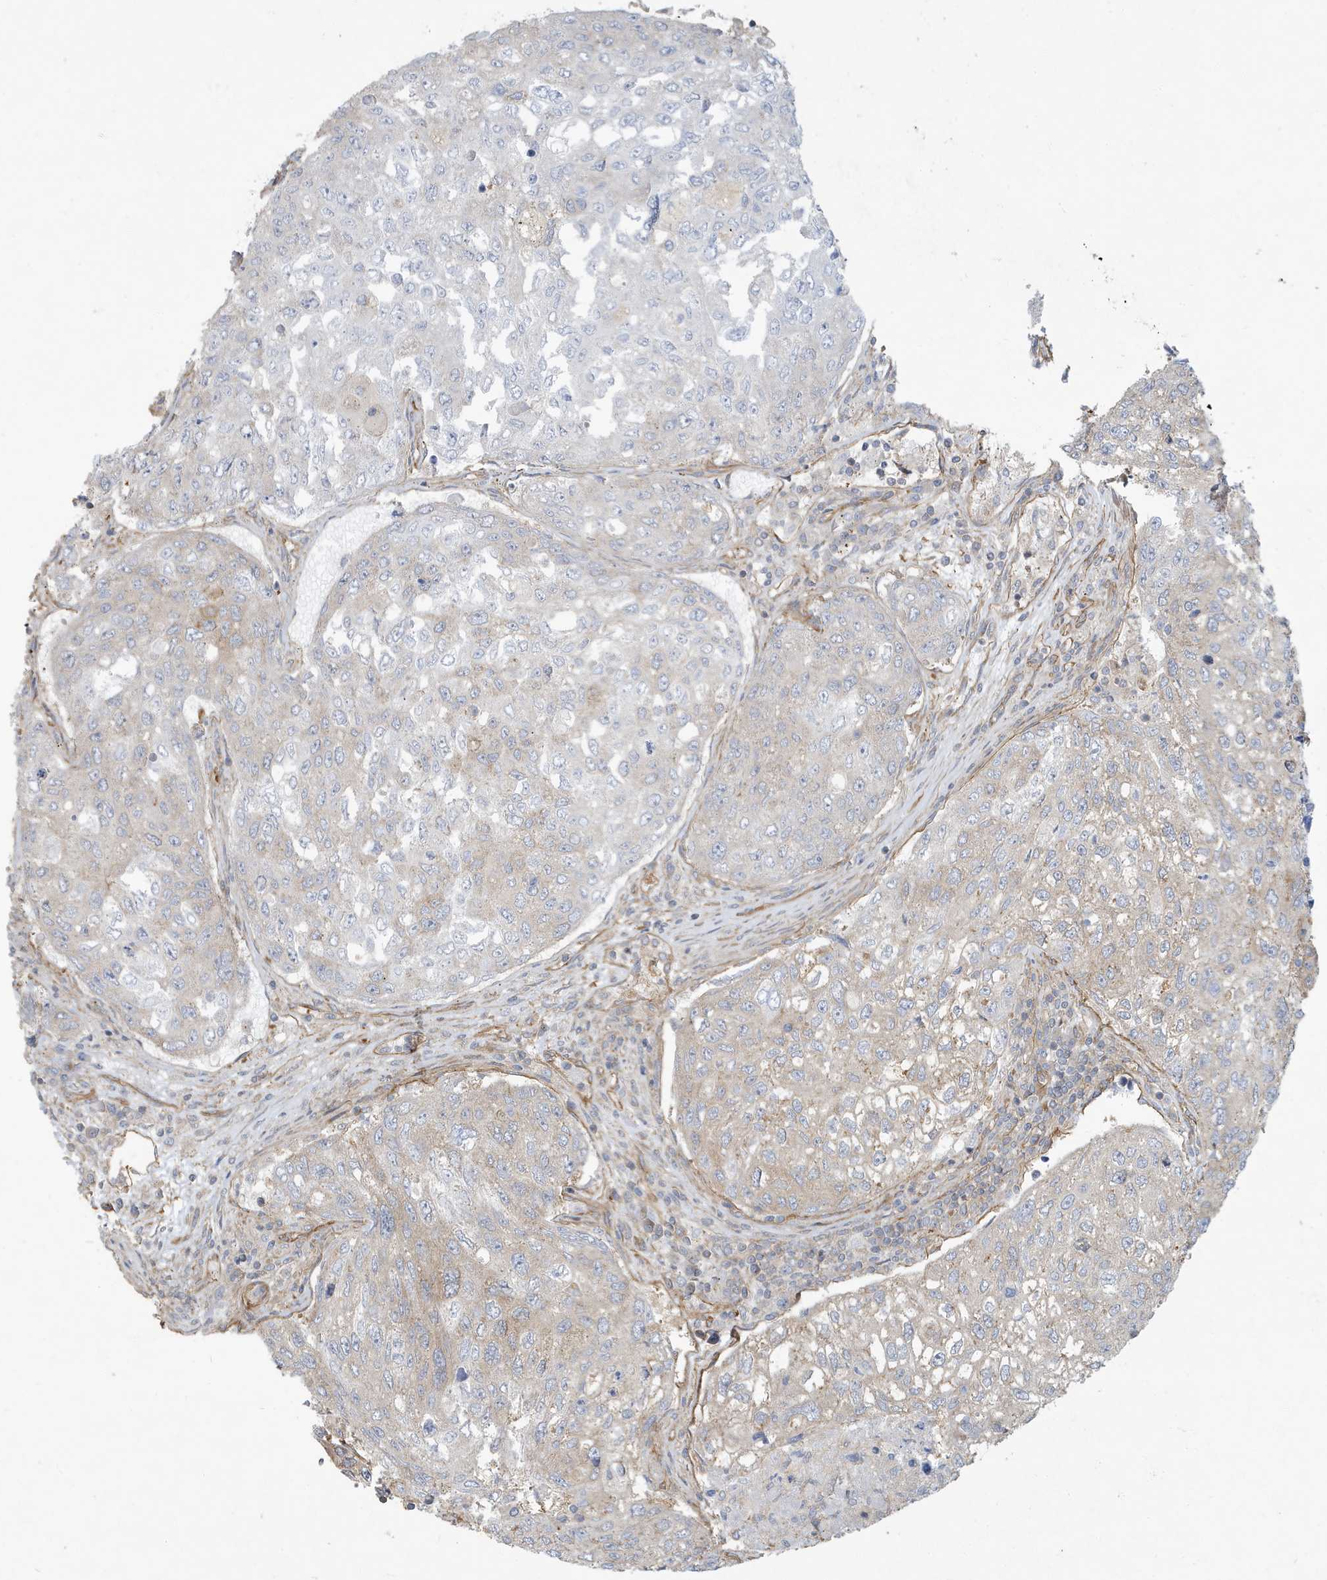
{"staining": {"intensity": "negative", "quantity": "none", "location": "none"}, "tissue": "urothelial cancer", "cell_type": "Tumor cells", "image_type": "cancer", "snomed": [{"axis": "morphology", "description": "Urothelial carcinoma, High grade"}, {"axis": "topography", "description": "Lymph node"}, {"axis": "topography", "description": "Urinary bladder"}], "caption": "A histopathology image of urothelial cancer stained for a protein shows no brown staining in tumor cells. (DAB IHC, high magnification).", "gene": "ATP23", "patient": {"sex": "male", "age": 51}}